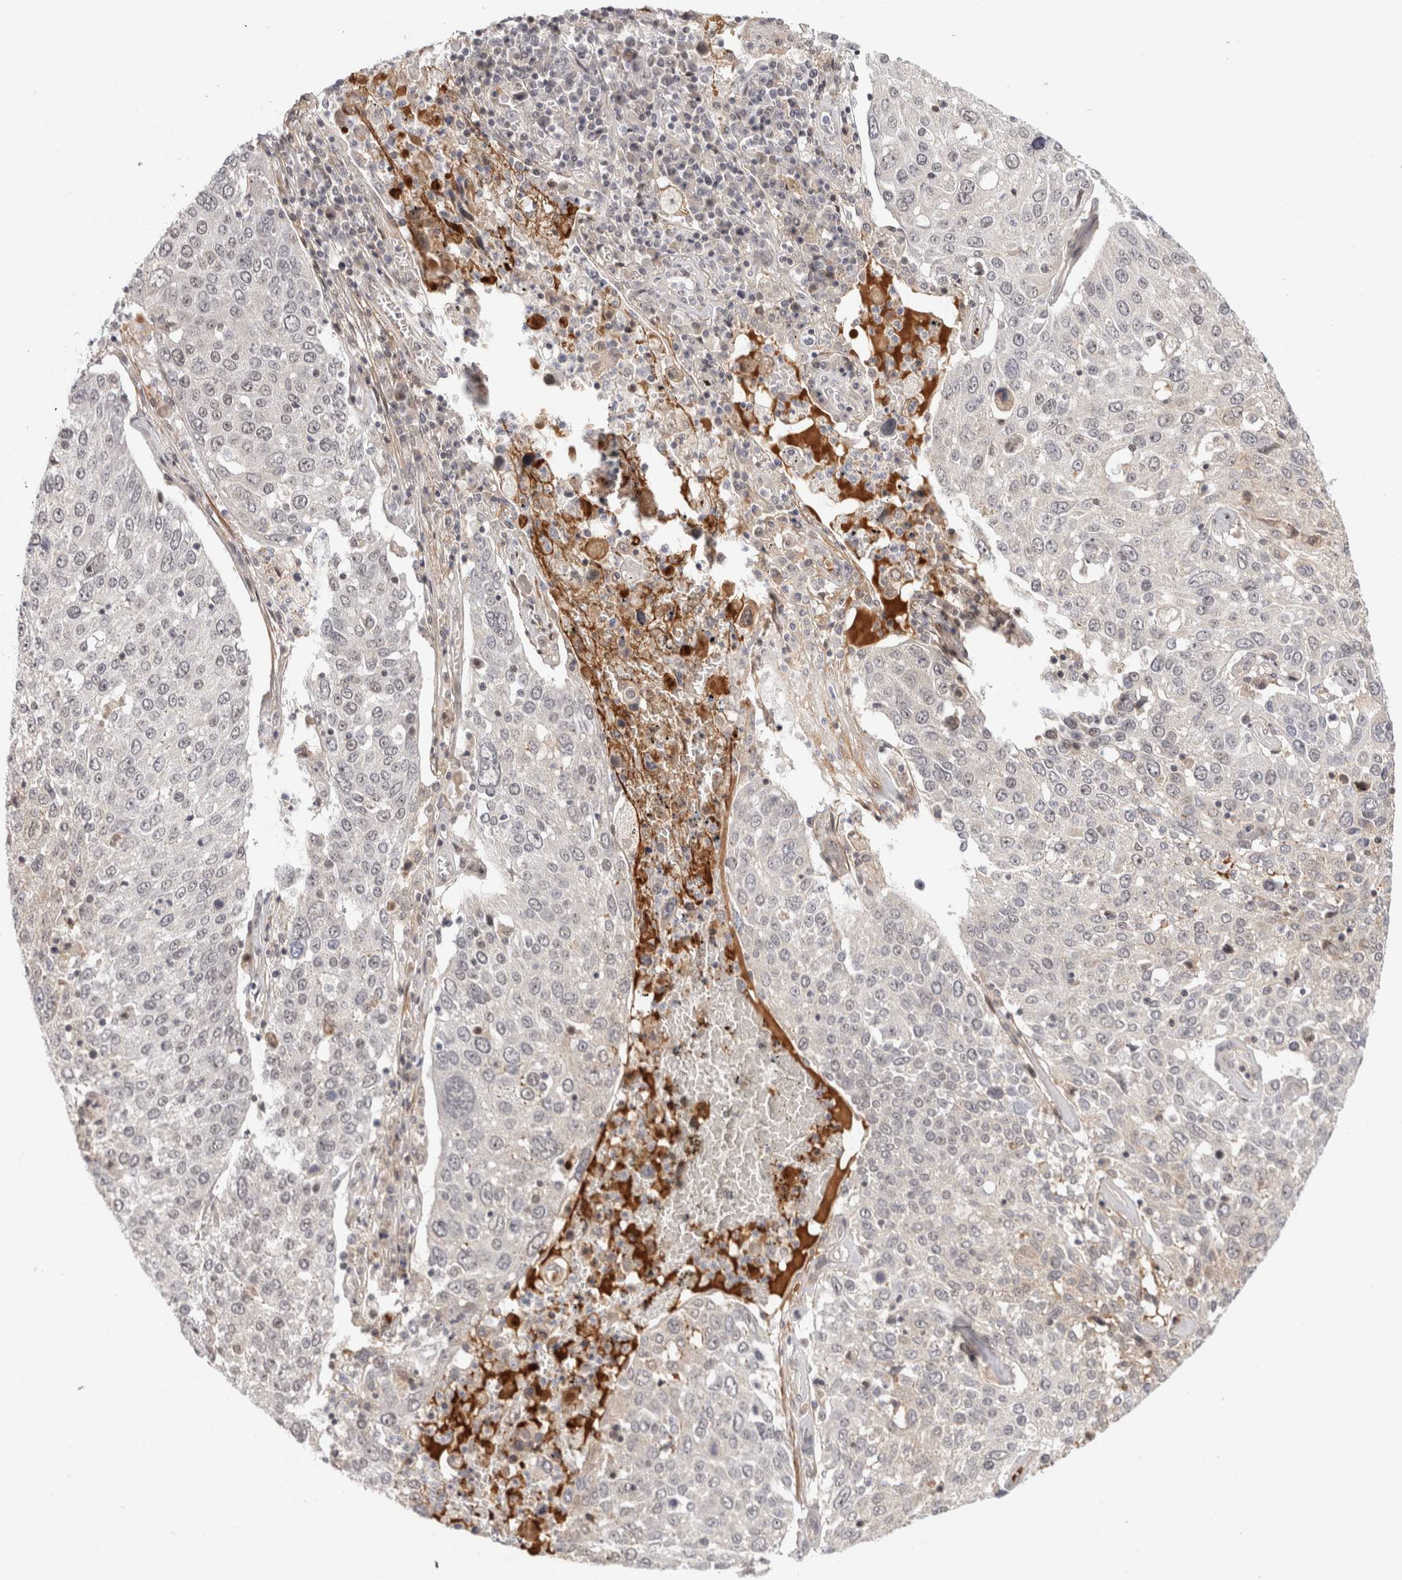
{"staining": {"intensity": "negative", "quantity": "none", "location": "none"}, "tissue": "lung cancer", "cell_type": "Tumor cells", "image_type": "cancer", "snomed": [{"axis": "morphology", "description": "Squamous cell carcinoma, NOS"}, {"axis": "topography", "description": "Lung"}], "caption": "IHC histopathology image of neoplastic tissue: lung cancer stained with DAB (3,3'-diaminobenzidine) reveals no significant protein expression in tumor cells.", "gene": "ZNF318", "patient": {"sex": "male", "age": 65}}